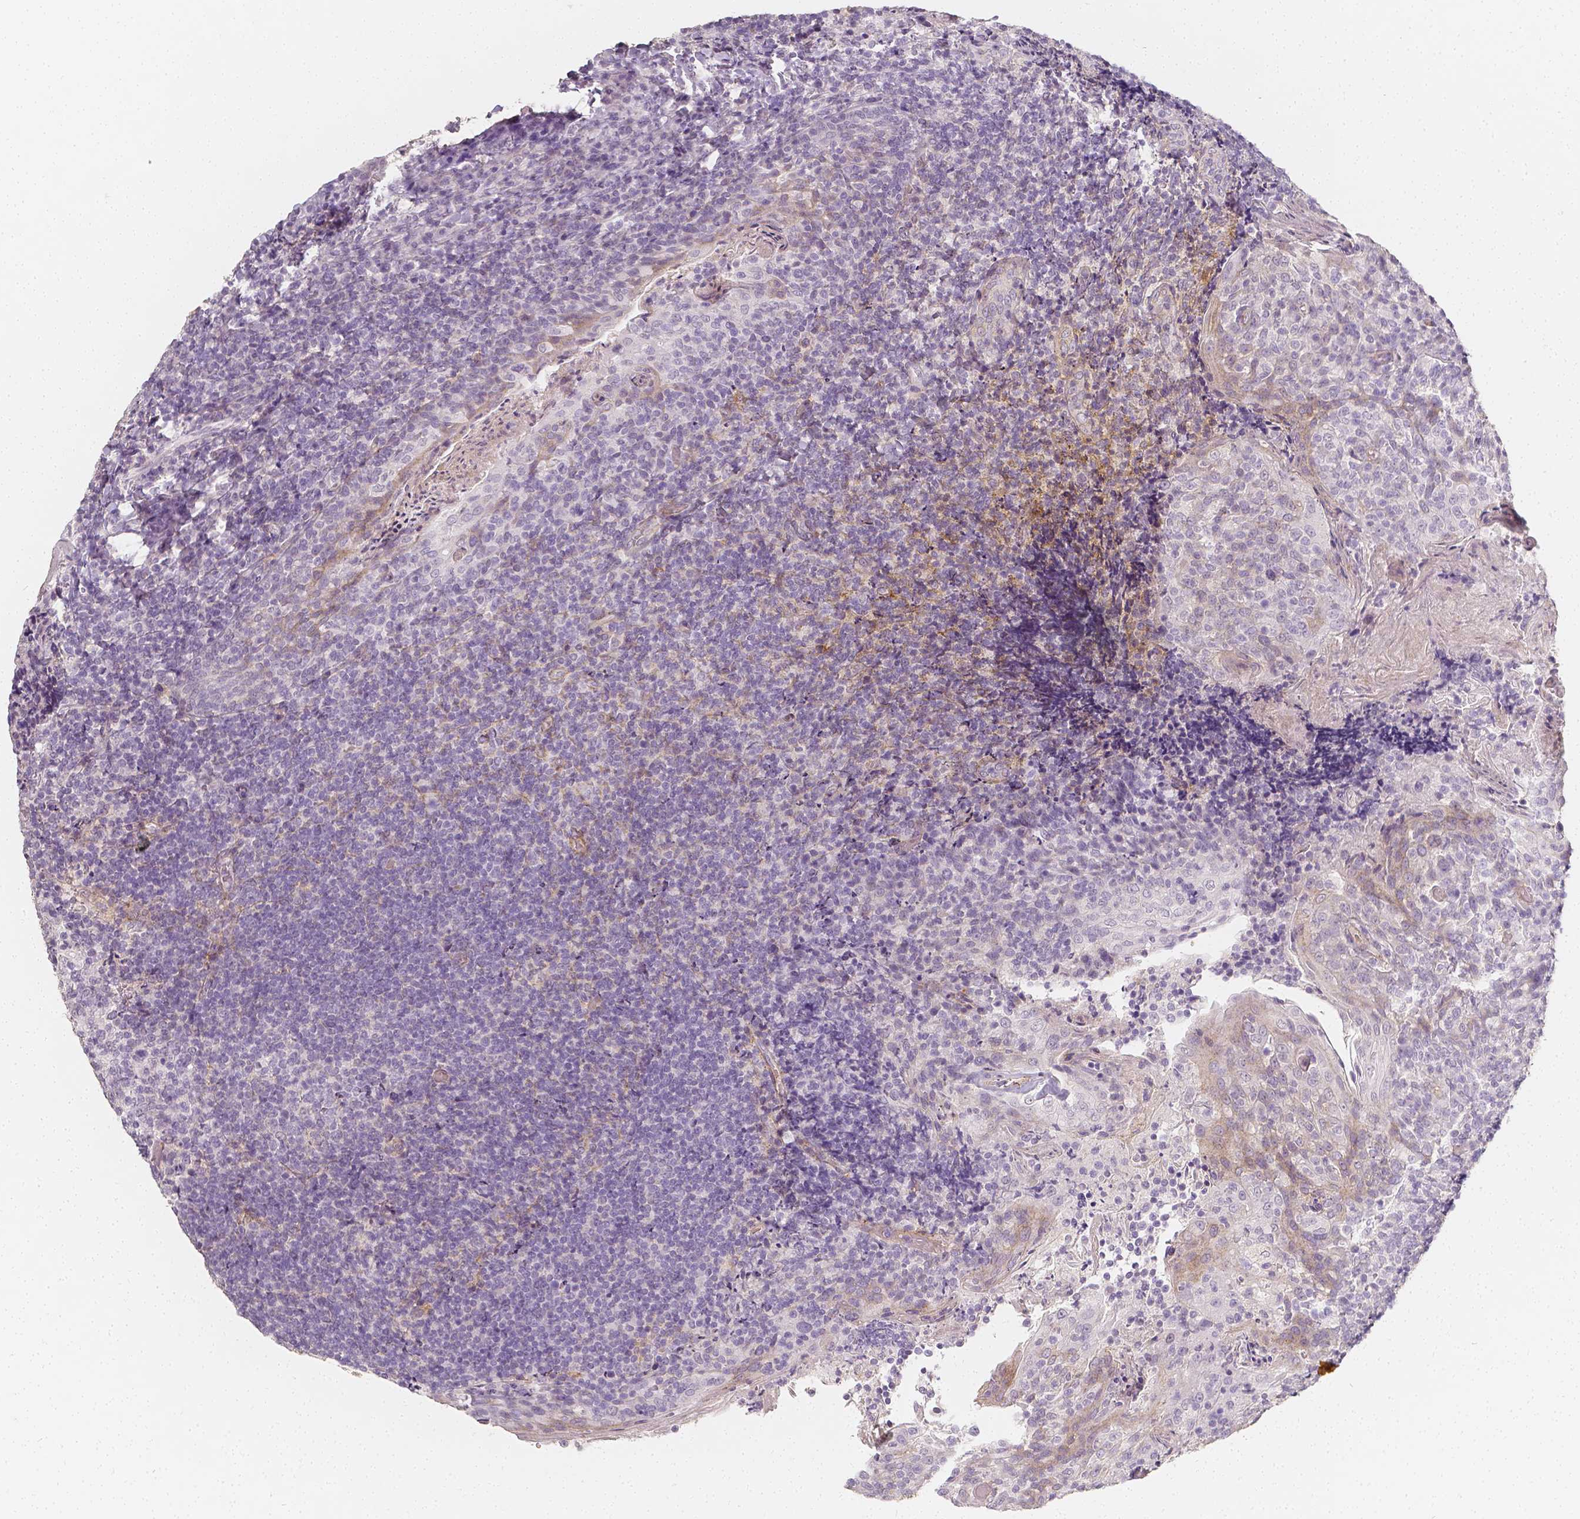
{"staining": {"intensity": "negative", "quantity": "none", "location": "none"}, "tissue": "tonsil", "cell_type": "Germinal center cells", "image_type": "normal", "snomed": [{"axis": "morphology", "description": "Normal tissue, NOS"}, {"axis": "topography", "description": "Tonsil"}], "caption": "High power microscopy photomicrograph of an immunohistochemistry micrograph of unremarkable tonsil, revealing no significant staining in germinal center cells.", "gene": "THY1", "patient": {"sex": "female", "age": 10}}